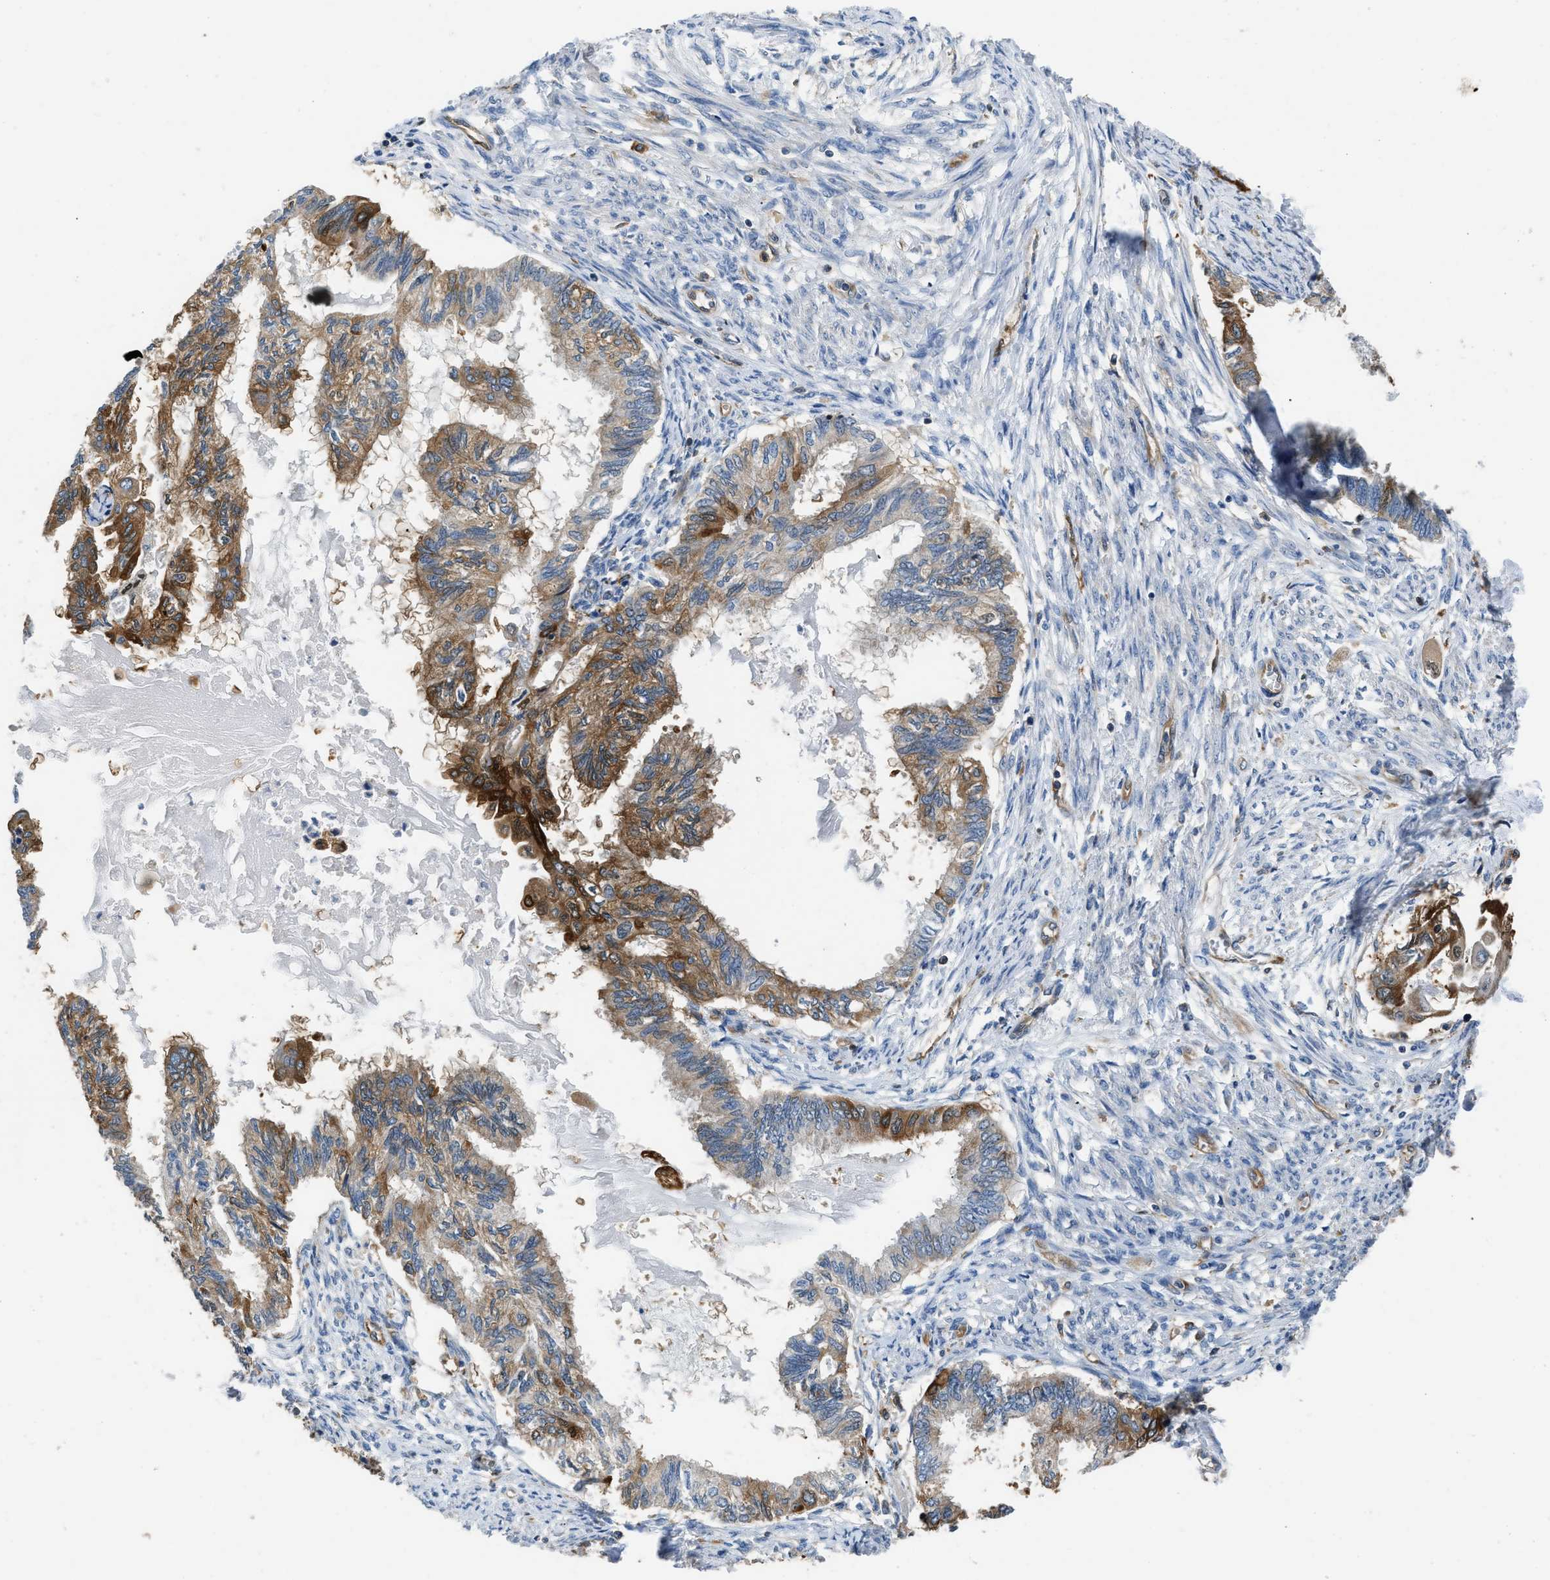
{"staining": {"intensity": "strong", "quantity": "25%-75%", "location": "cytoplasmic/membranous"}, "tissue": "cervical cancer", "cell_type": "Tumor cells", "image_type": "cancer", "snomed": [{"axis": "morphology", "description": "Normal tissue, NOS"}, {"axis": "morphology", "description": "Adenocarcinoma, NOS"}, {"axis": "topography", "description": "Cervix"}, {"axis": "topography", "description": "Endometrium"}], "caption": "A photomicrograph of human adenocarcinoma (cervical) stained for a protein demonstrates strong cytoplasmic/membranous brown staining in tumor cells.", "gene": "PKM", "patient": {"sex": "female", "age": 86}}